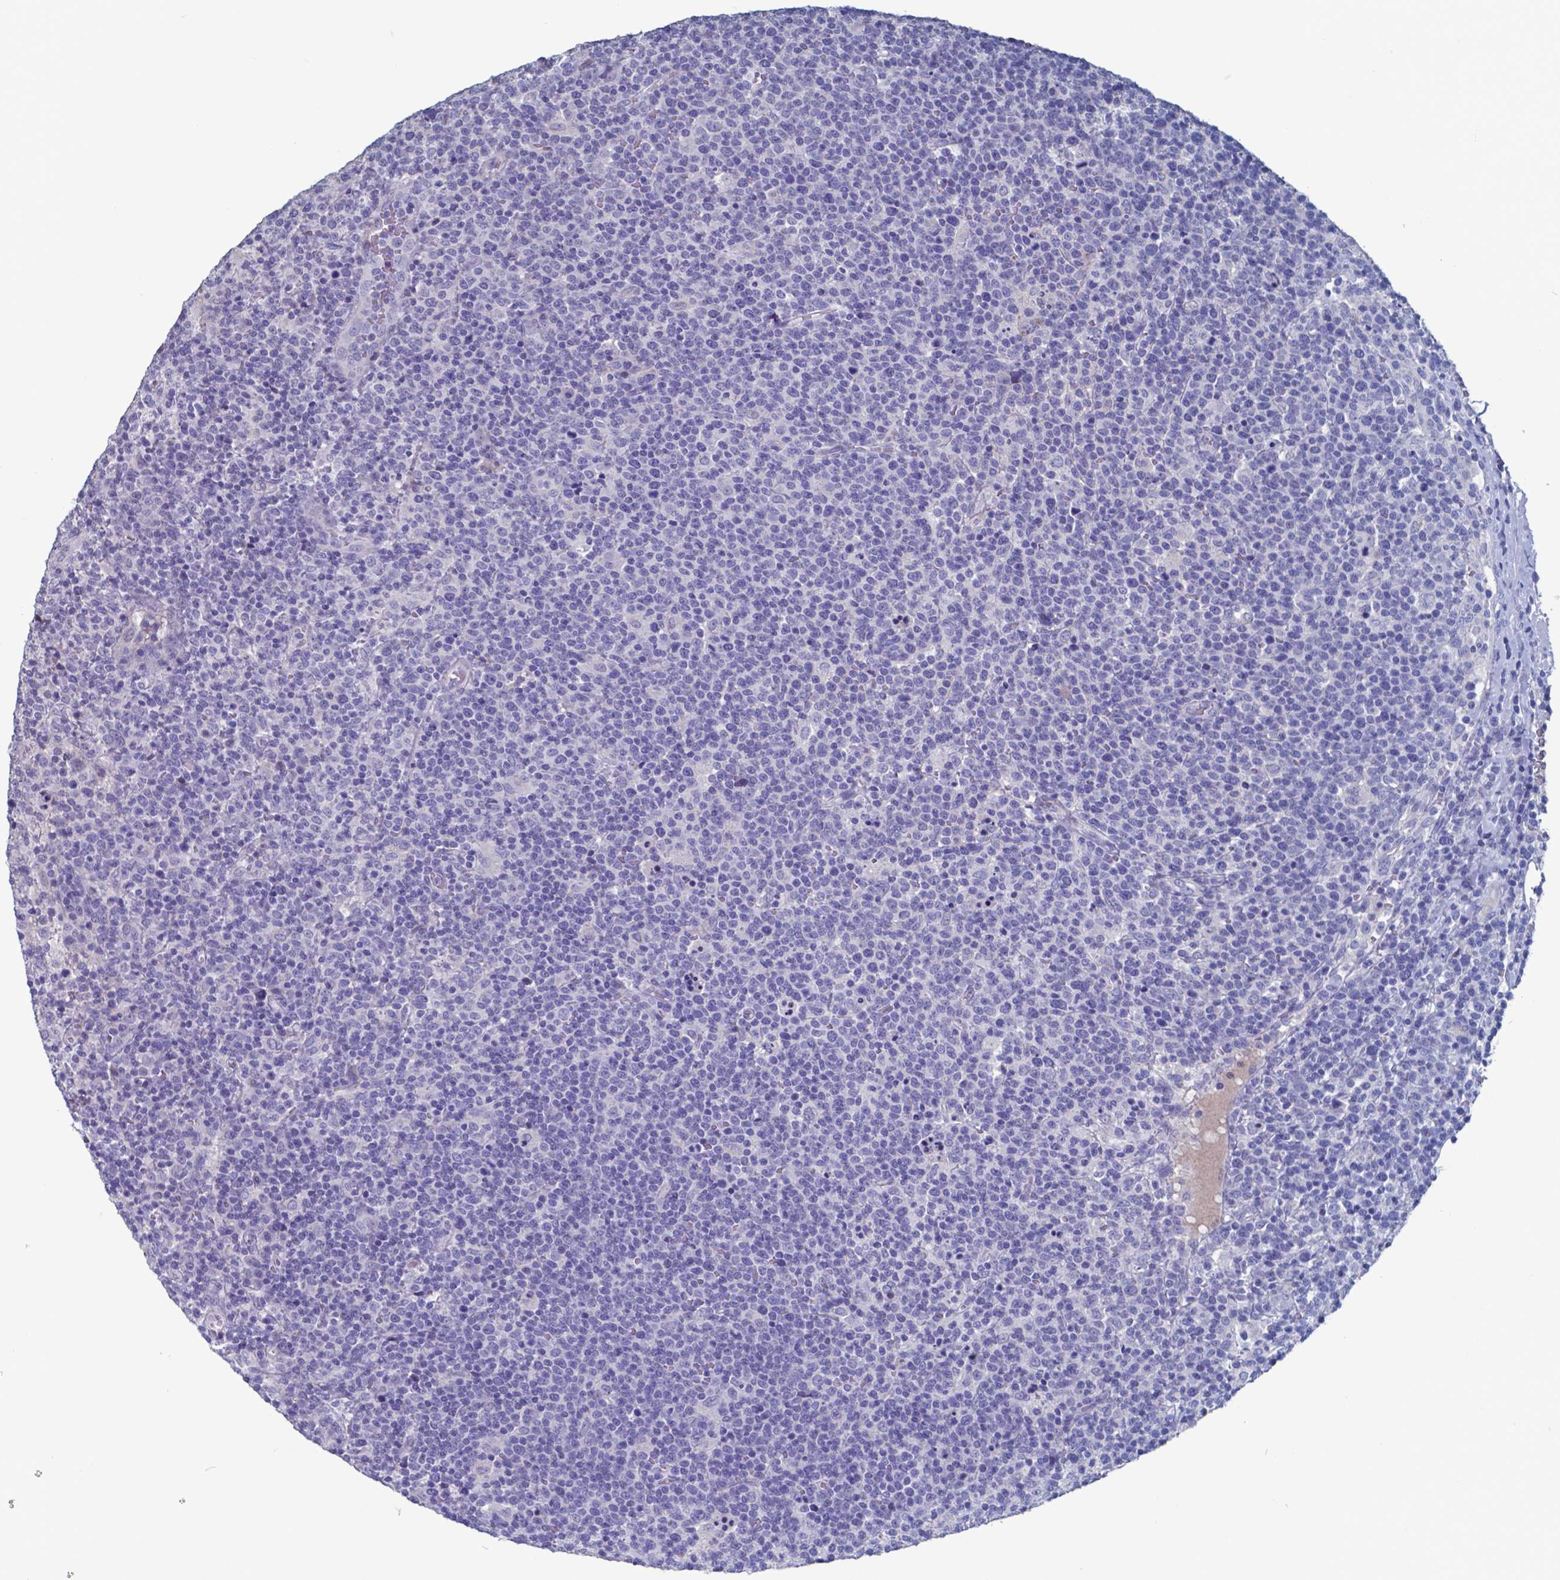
{"staining": {"intensity": "negative", "quantity": "none", "location": "none"}, "tissue": "lymphoma", "cell_type": "Tumor cells", "image_type": "cancer", "snomed": [{"axis": "morphology", "description": "Malignant lymphoma, non-Hodgkin's type, High grade"}, {"axis": "topography", "description": "Lymph node"}], "caption": "Immunohistochemical staining of human high-grade malignant lymphoma, non-Hodgkin's type exhibits no significant positivity in tumor cells. Nuclei are stained in blue.", "gene": "TTR", "patient": {"sex": "male", "age": 61}}